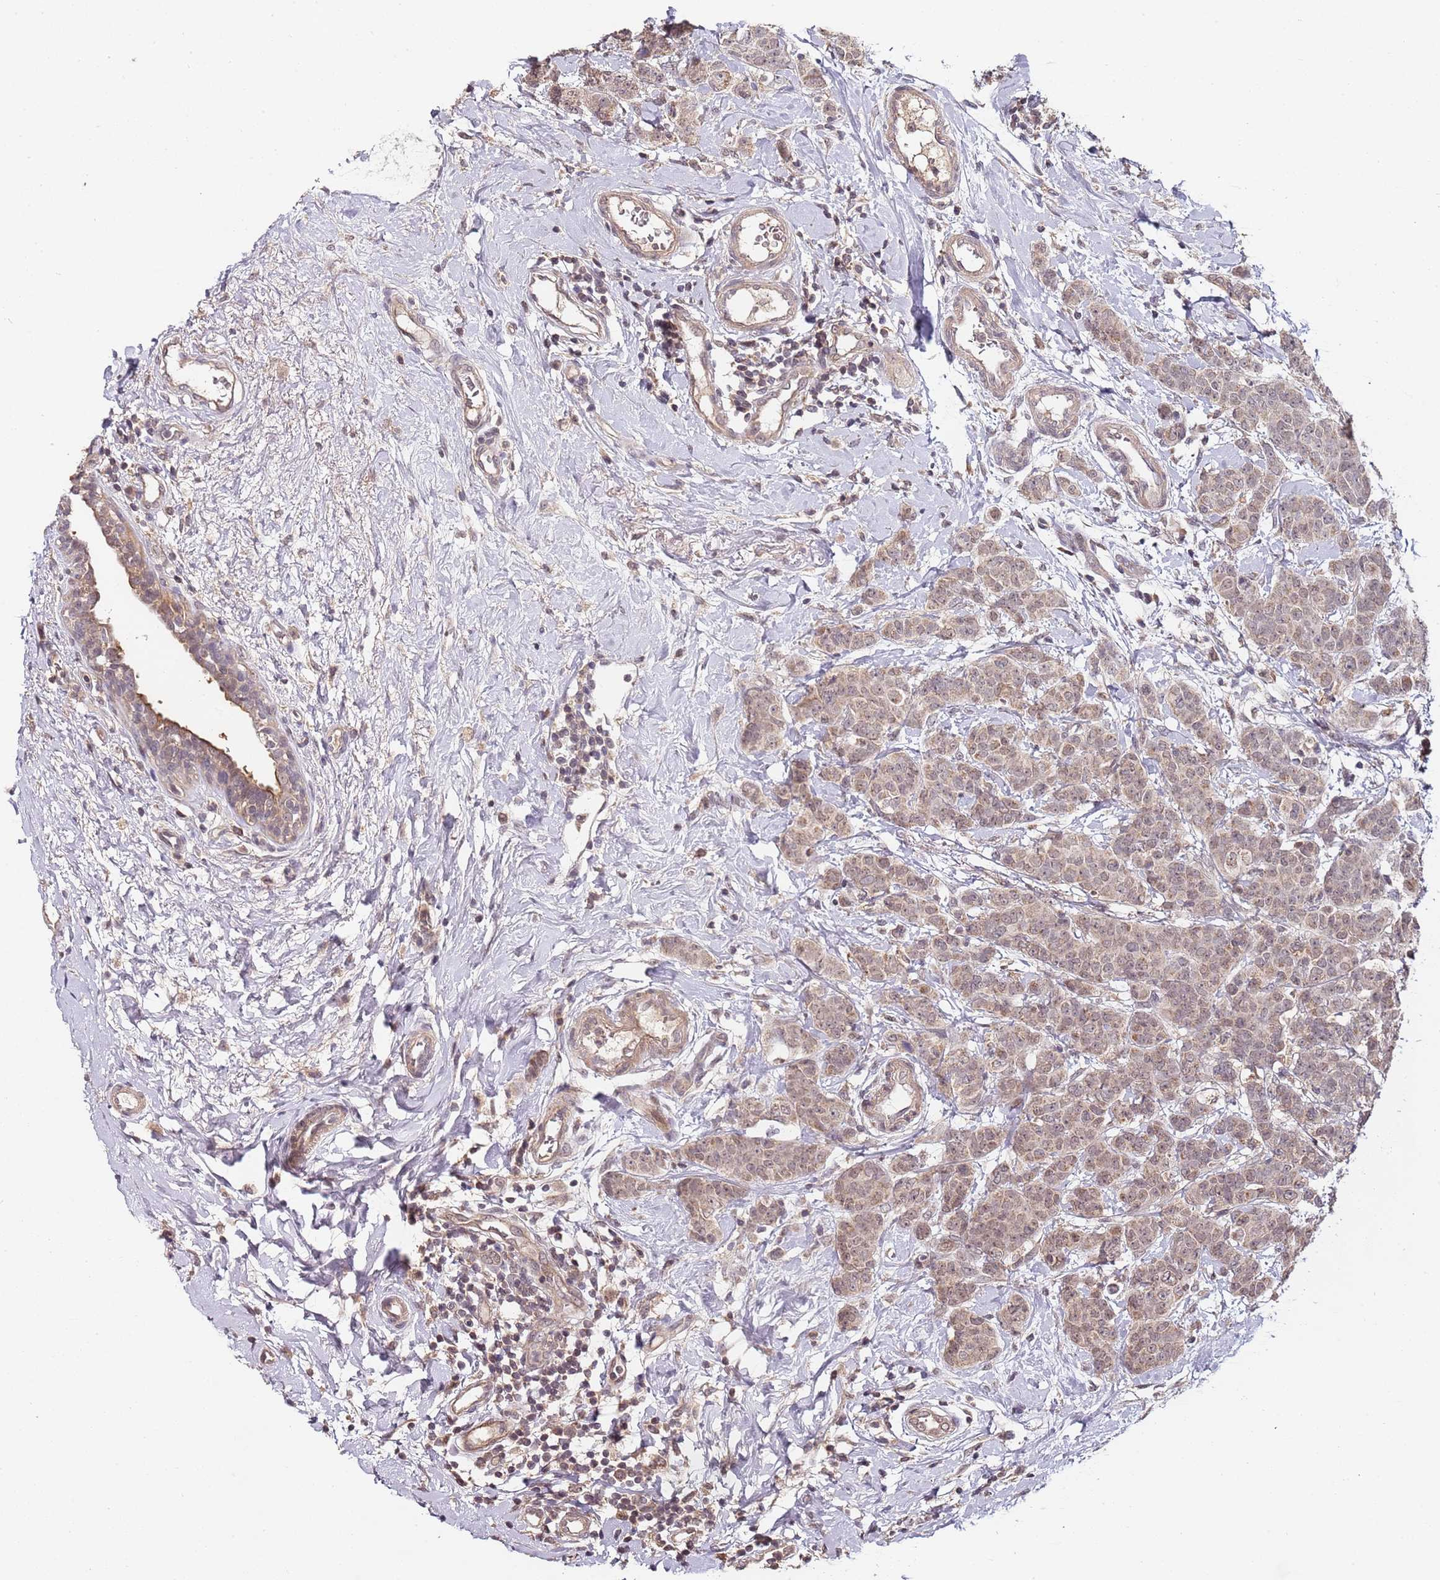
{"staining": {"intensity": "weak", "quantity": ">75%", "location": "cytoplasmic/membranous,nuclear"}, "tissue": "breast cancer", "cell_type": "Tumor cells", "image_type": "cancer", "snomed": [{"axis": "morphology", "description": "Duct carcinoma"}, {"axis": "topography", "description": "Breast"}], "caption": "Human invasive ductal carcinoma (breast) stained with a brown dye shows weak cytoplasmic/membranous and nuclear positive positivity in approximately >75% of tumor cells.", "gene": "LIN37", "patient": {"sex": "female", "age": 40}}